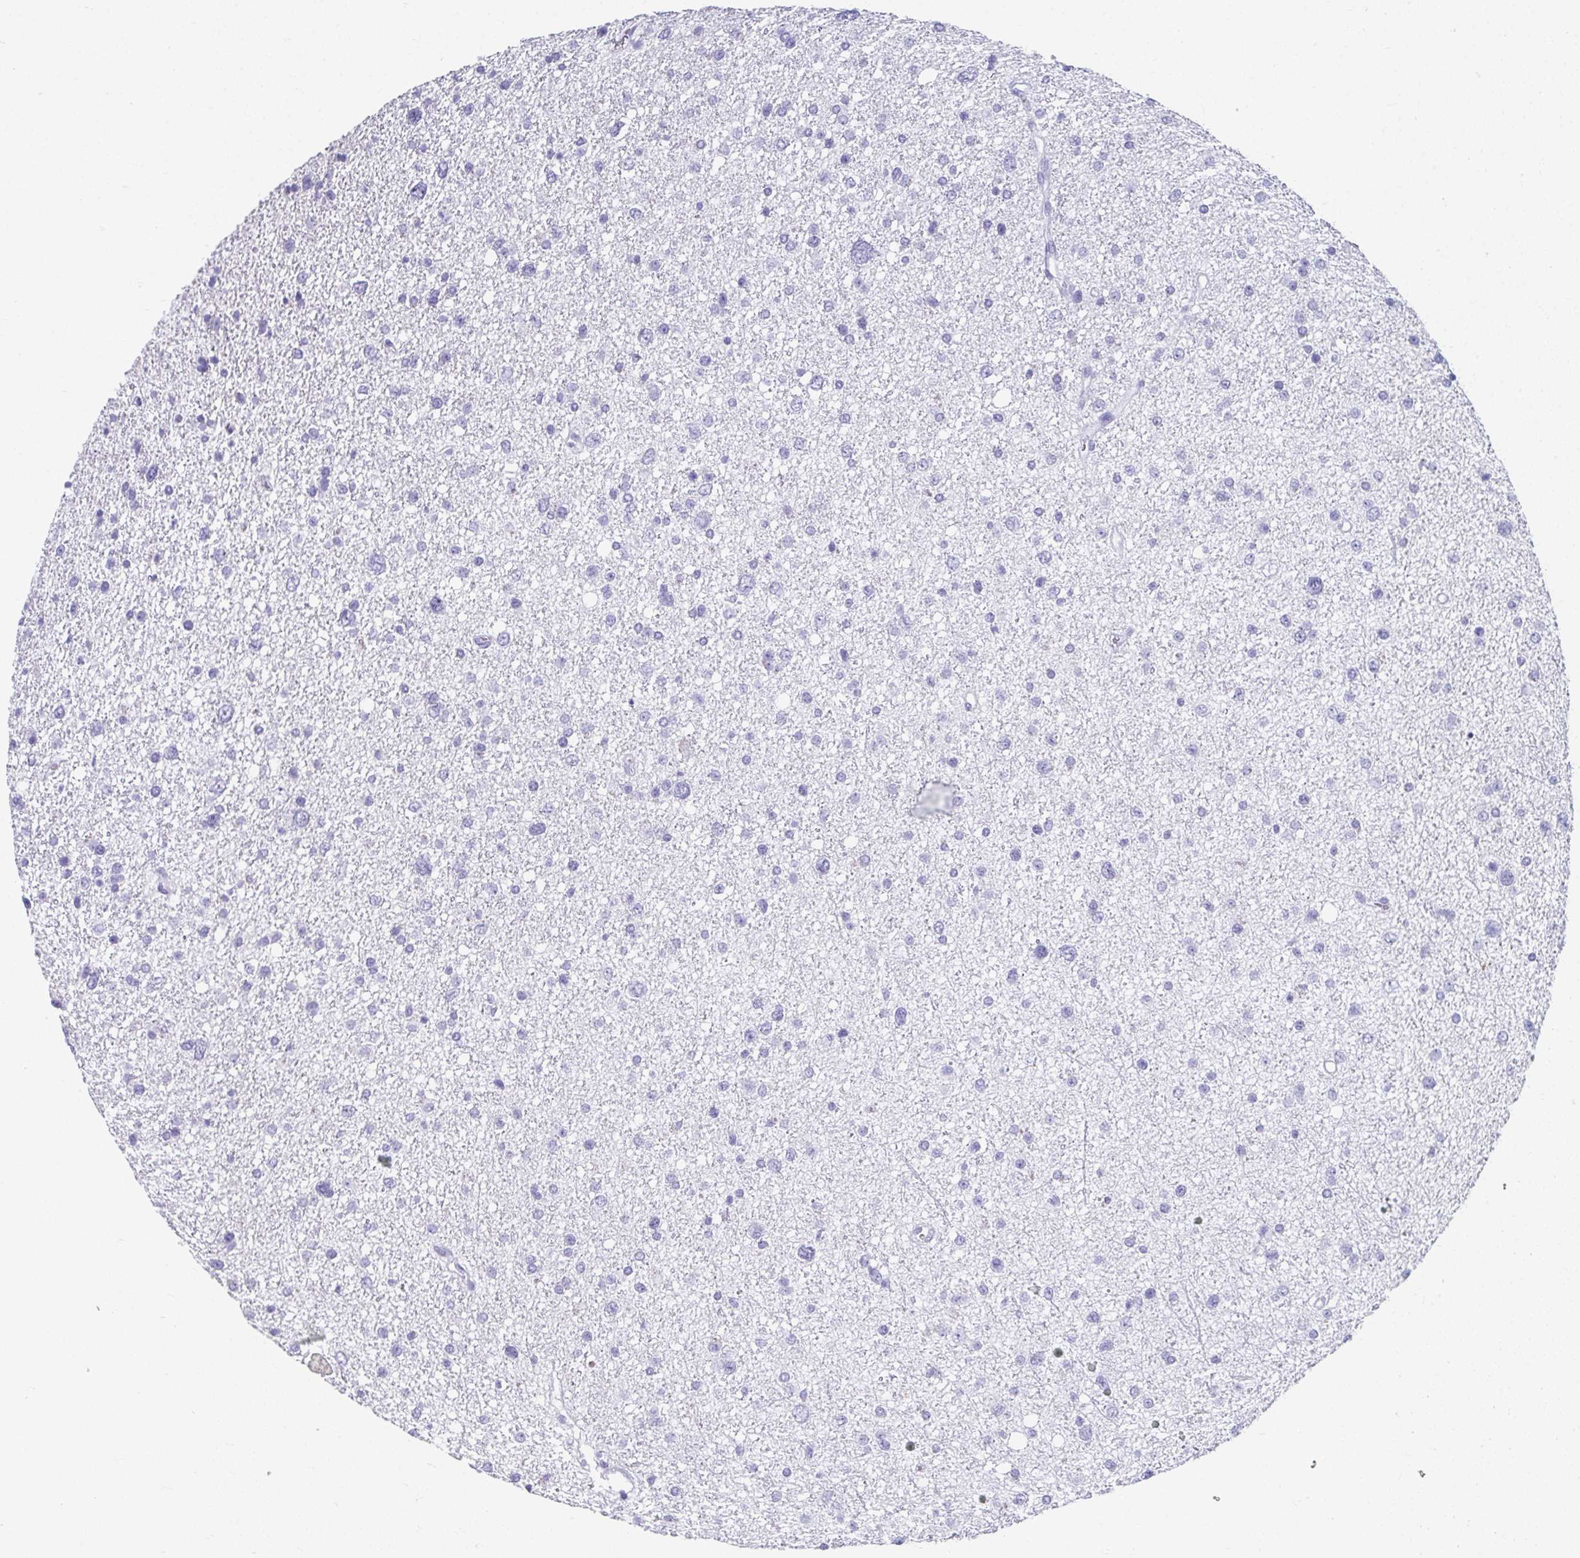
{"staining": {"intensity": "negative", "quantity": "none", "location": "none"}, "tissue": "glioma", "cell_type": "Tumor cells", "image_type": "cancer", "snomed": [{"axis": "morphology", "description": "Glioma, malignant, Low grade"}, {"axis": "topography", "description": "Brain"}], "caption": "DAB immunohistochemical staining of malignant glioma (low-grade) displays no significant staining in tumor cells.", "gene": "GHRL", "patient": {"sex": "female", "age": 55}}